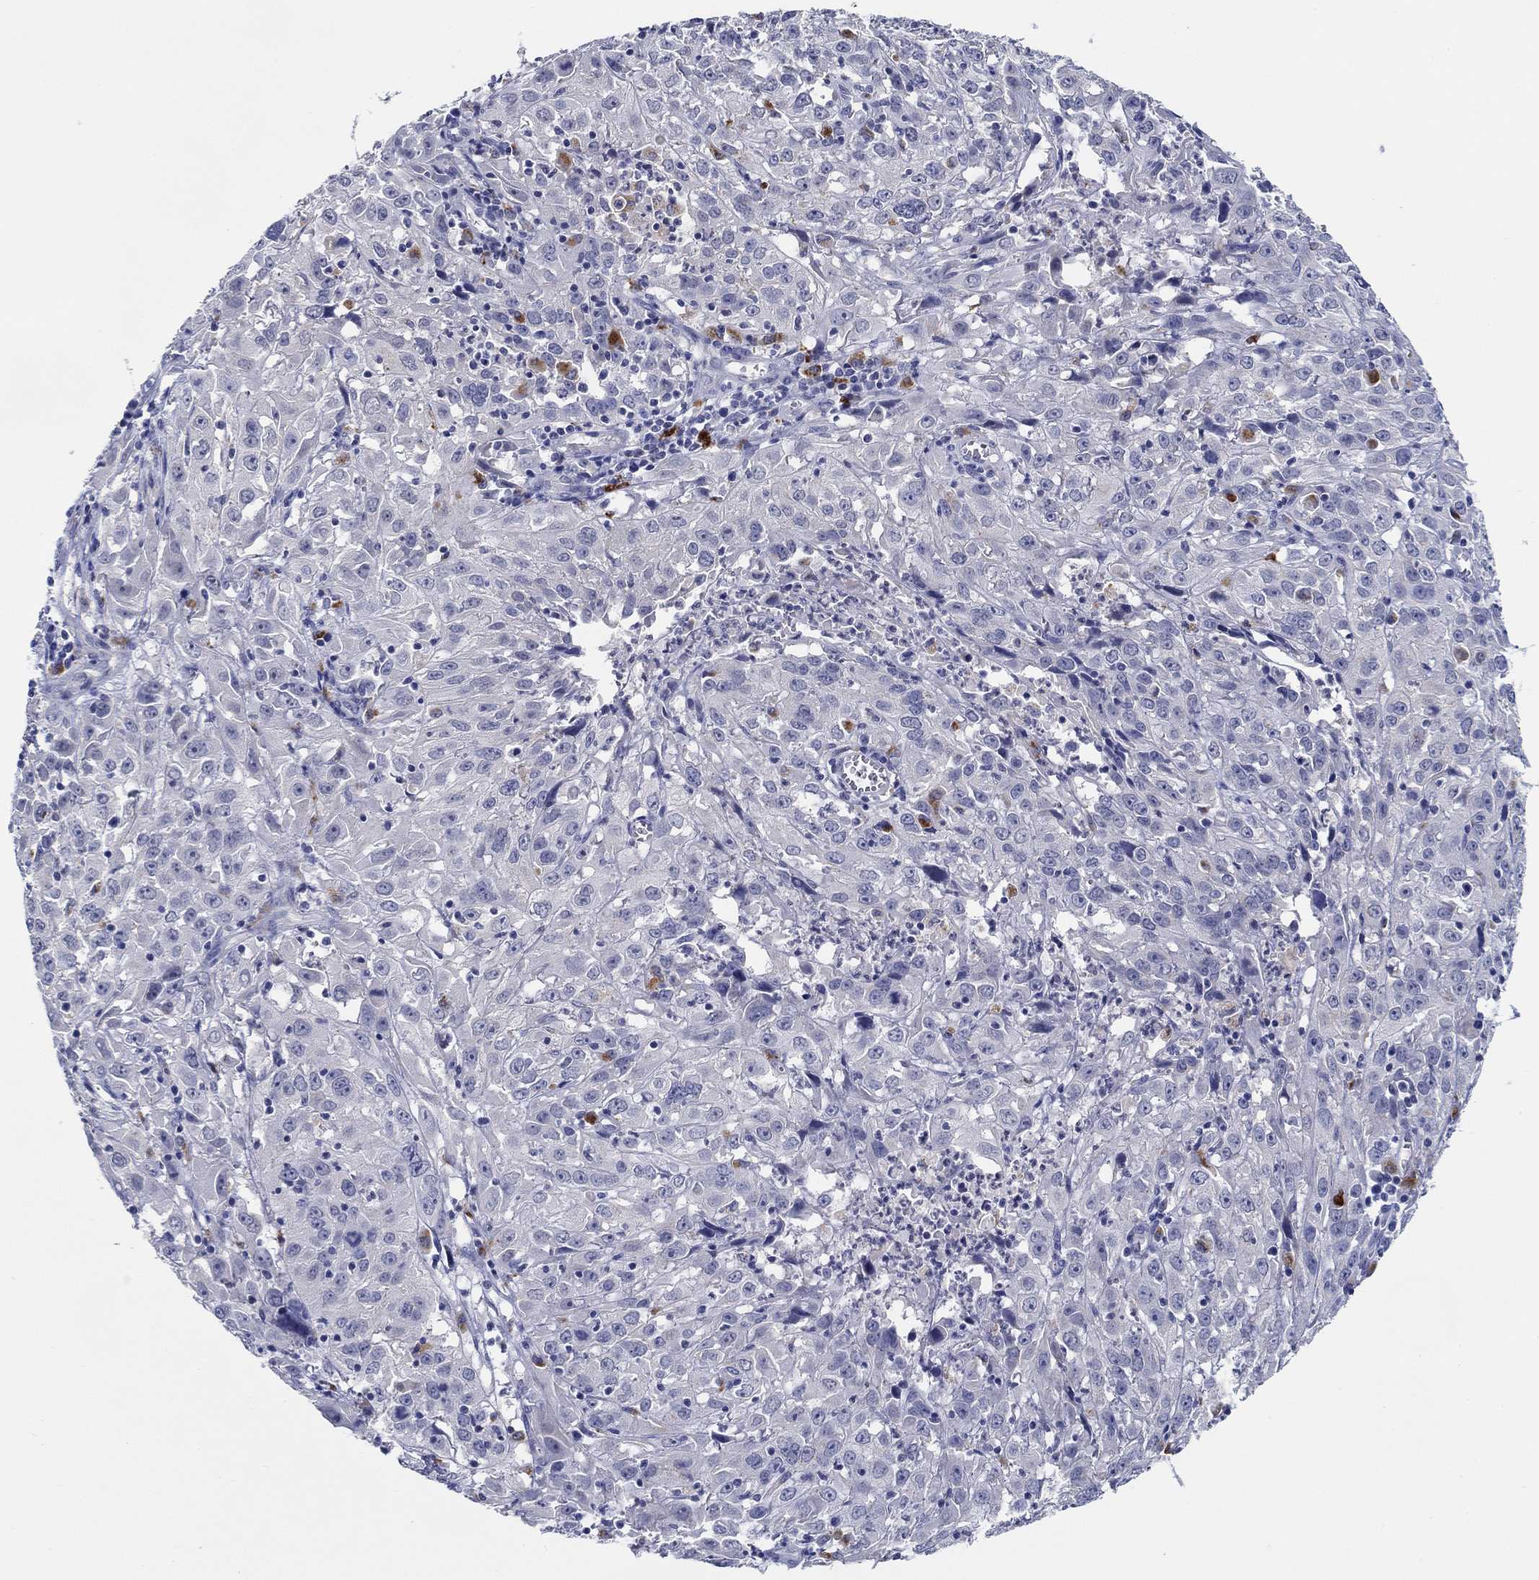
{"staining": {"intensity": "negative", "quantity": "none", "location": "none"}, "tissue": "cervical cancer", "cell_type": "Tumor cells", "image_type": "cancer", "snomed": [{"axis": "morphology", "description": "Squamous cell carcinoma, NOS"}, {"axis": "topography", "description": "Cervix"}], "caption": "Tumor cells show no significant staining in squamous cell carcinoma (cervical).", "gene": "RAP1GAP", "patient": {"sex": "female", "age": 32}}